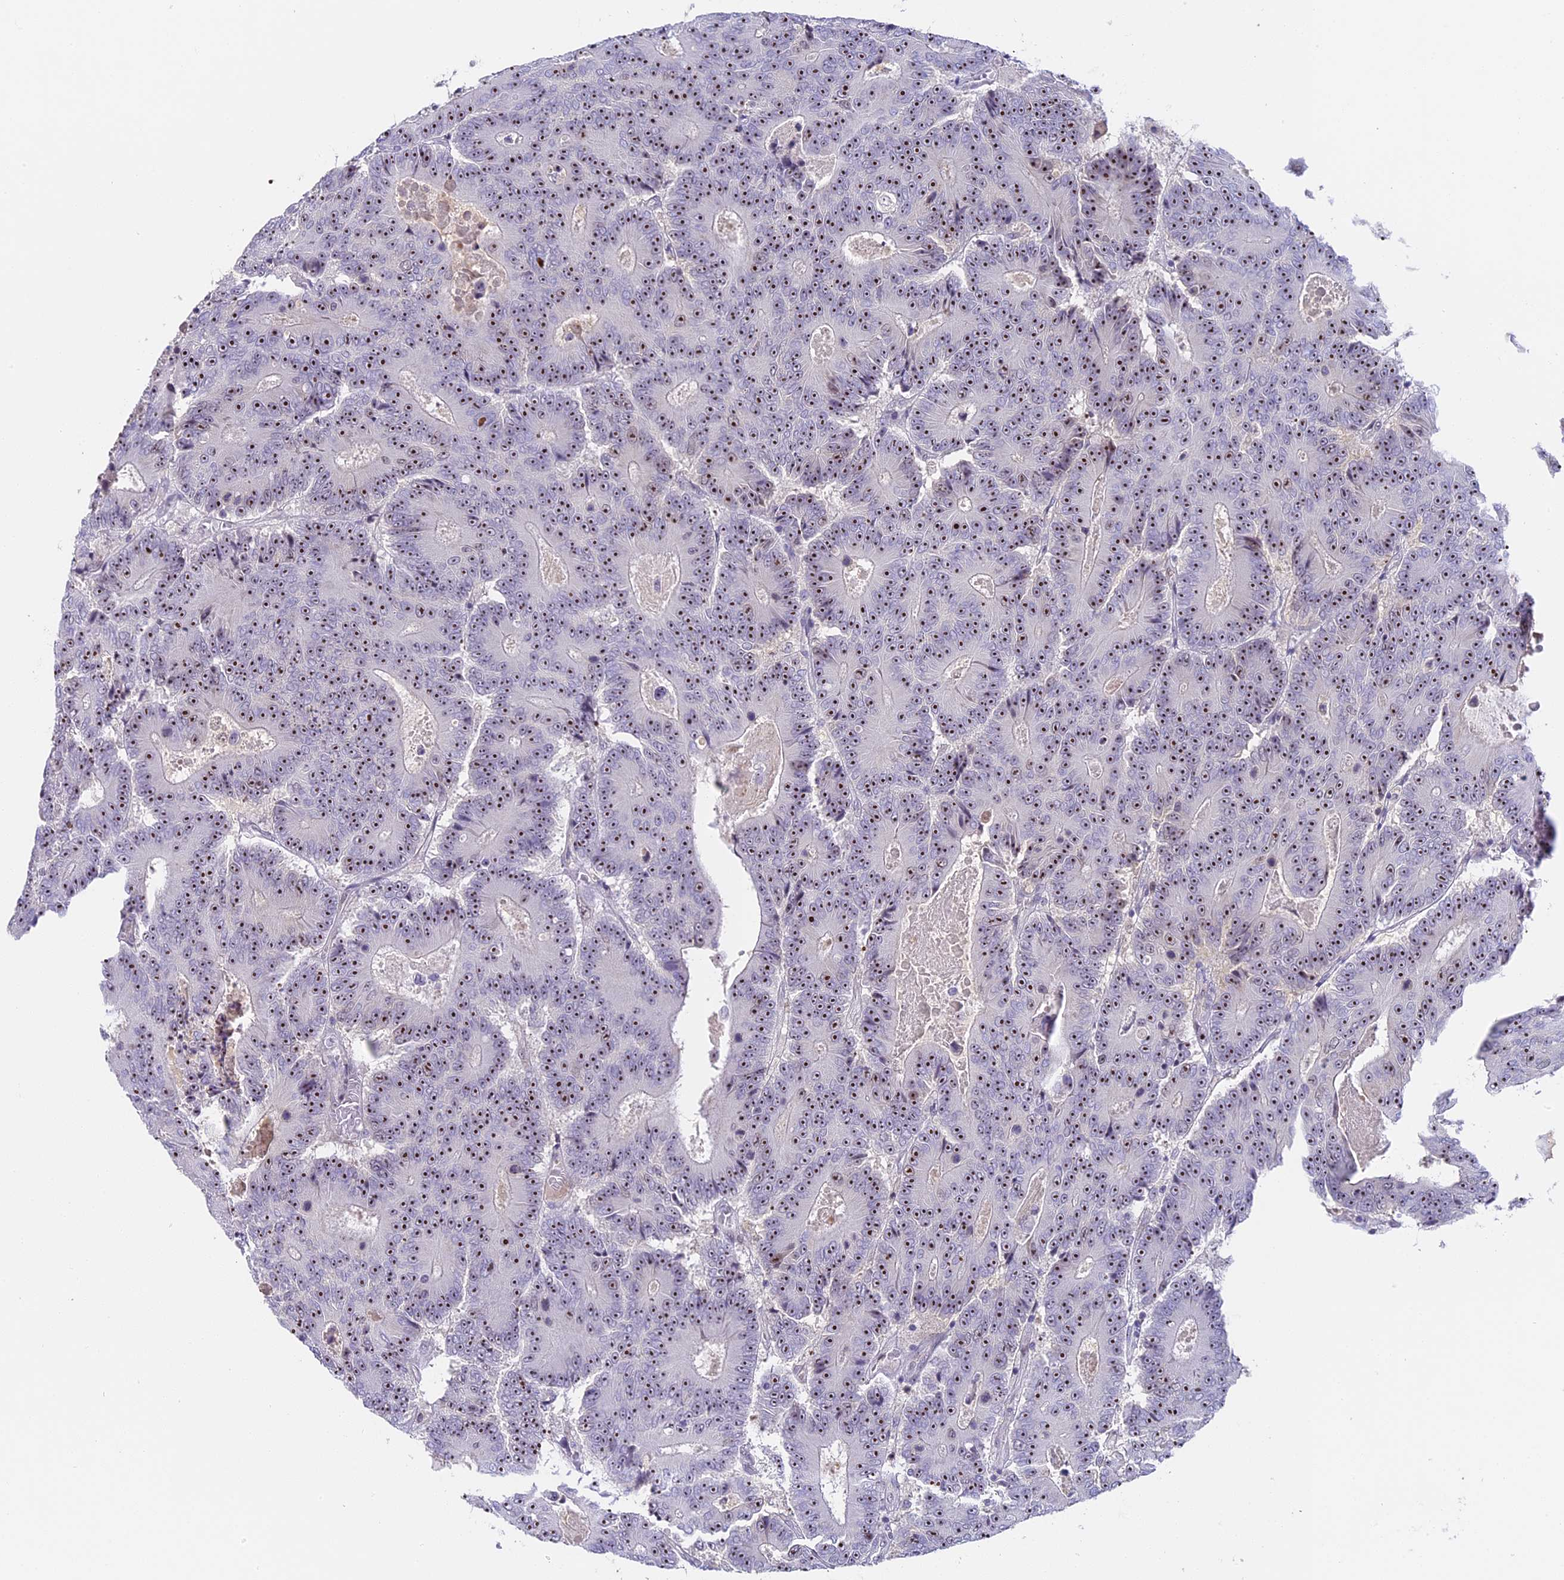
{"staining": {"intensity": "moderate", "quantity": ">75%", "location": "nuclear"}, "tissue": "colorectal cancer", "cell_type": "Tumor cells", "image_type": "cancer", "snomed": [{"axis": "morphology", "description": "Adenocarcinoma, NOS"}, {"axis": "topography", "description": "Colon"}], "caption": "Immunohistochemical staining of human adenocarcinoma (colorectal) shows medium levels of moderate nuclear protein staining in about >75% of tumor cells.", "gene": "RAD51", "patient": {"sex": "male", "age": 83}}